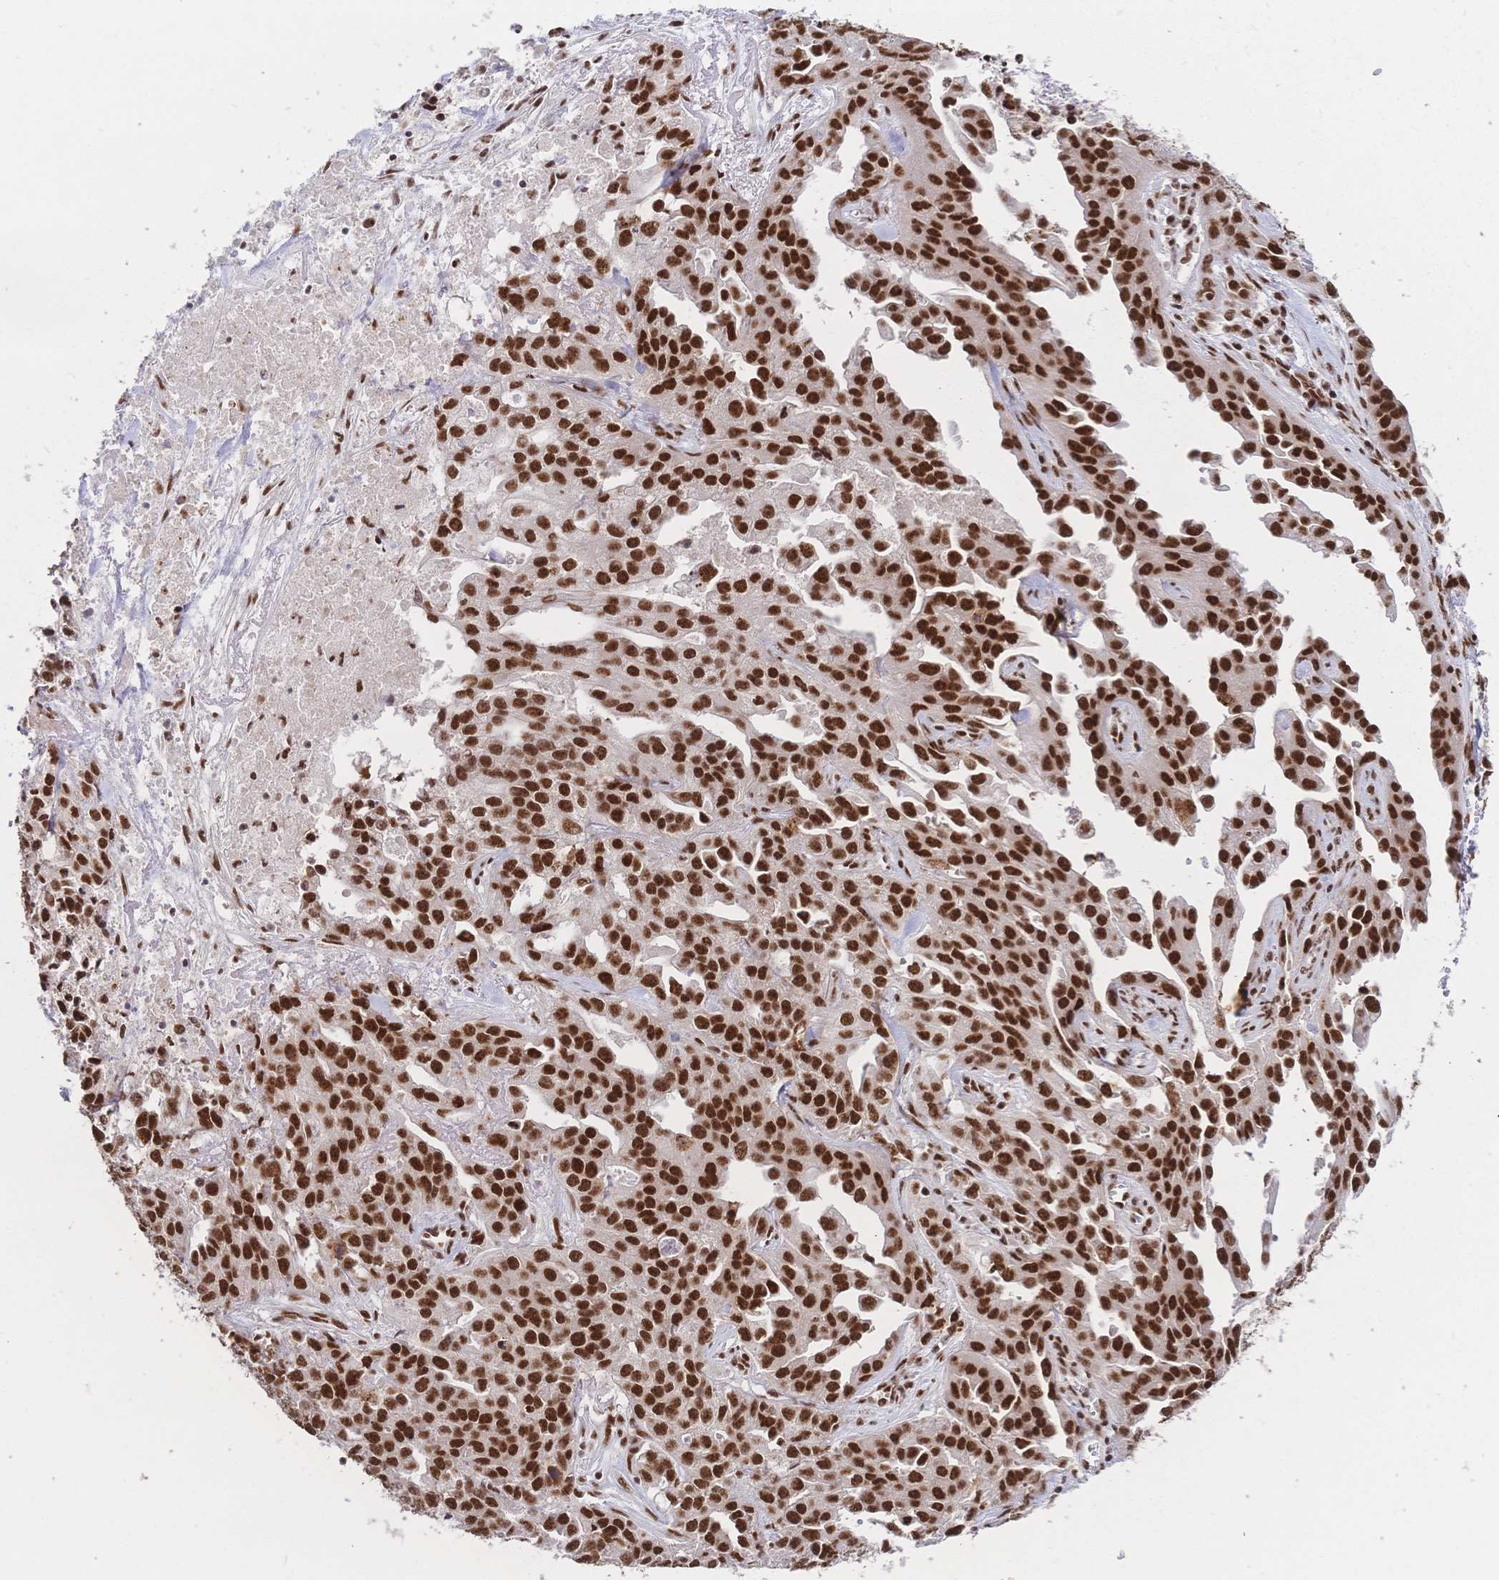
{"staining": {"intensity": "strong", "quantity": ">75%", "location": "nuclear"}, "tissue": "ovarian cancer", "cell_type": "Tumor cells", "image_type": "cancer", "snomed": [{"axis": "morphology", "description": "Cystadenocarcinoma, serous, NOS"}, {"axis": "topography", "description": "Ovary"}], "caption": "Immunohistochemistry (IHC) micrograph of human ovarian serous cystadenocarcinoma stained for a protein (brown), which exhibits high levels of strong nuclear expression in approximately >75% of tumor cells.", "gene": "SRSF1", "patient": {"sex": "female", "age": 75}}